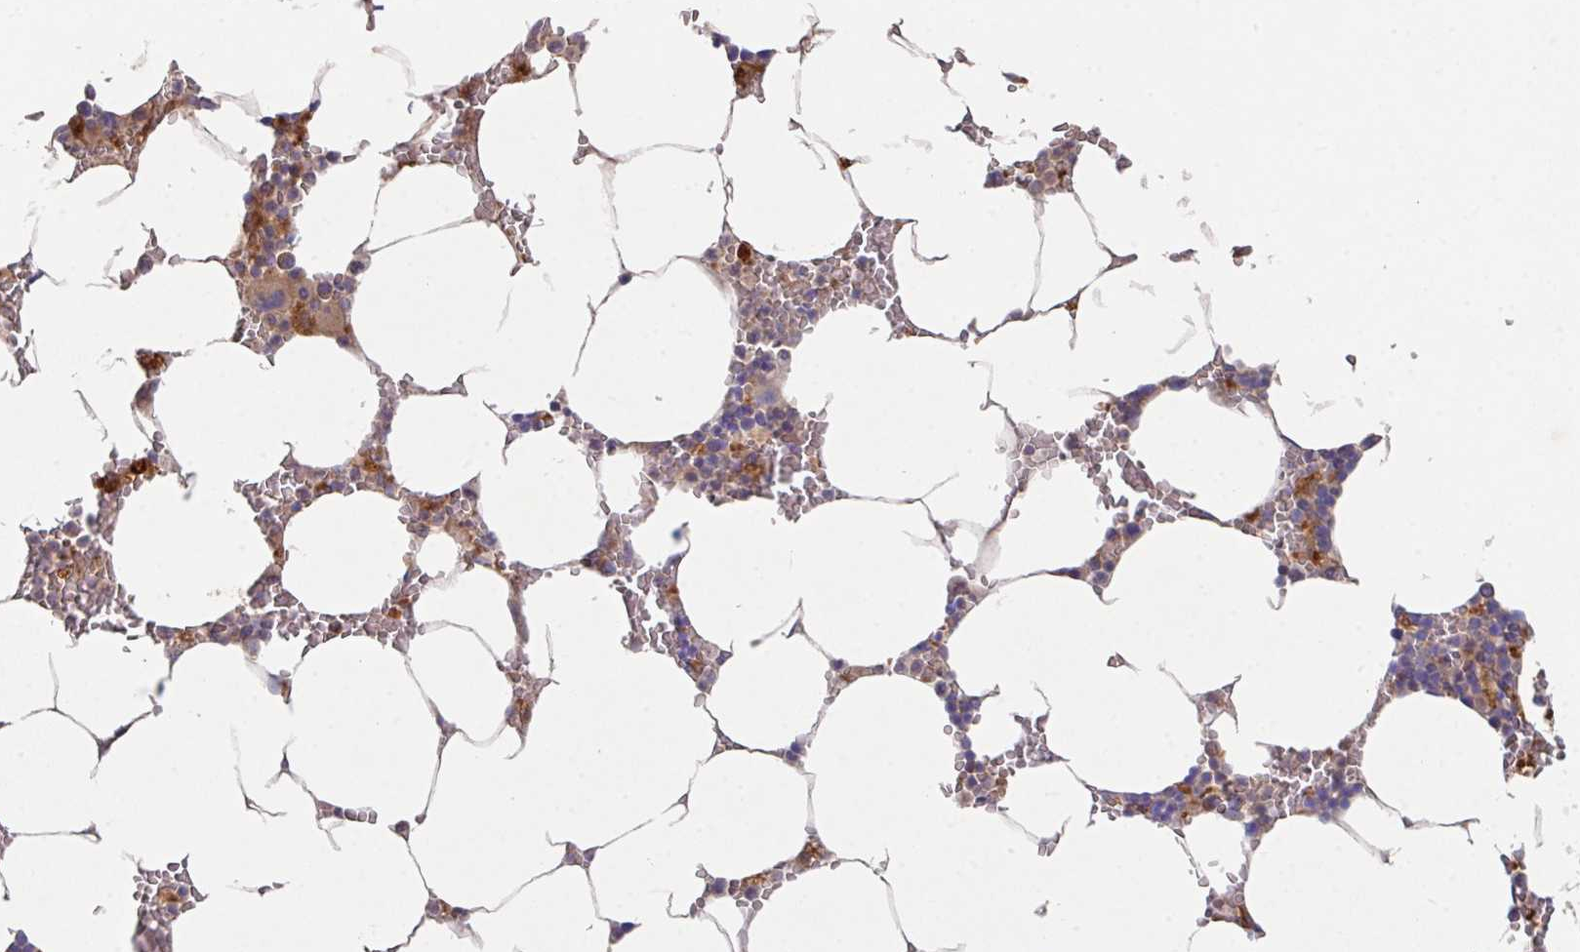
{"staining": {"intensity": "moderate", "quantity": "25%-75%", "location": "cytoplasmic/membranous"}, "tissue": "bone marrow", "cell_type": "Hematopoietic cells", "image_type": "normal", "snomed": [{"axis": "morphology", "description": "Normal tissue, NOS"}, {"axis": "topography", "description": "Bone marrow"}], "caption": "Bone marrow stained with immunohistochemistry demonstrates moderate cytoplasmic/membranous expression in approximately 25%-75% of hematopoietic cells.", "gene": "TRIM14", "patient": {"sex": "male", "age": 70}}